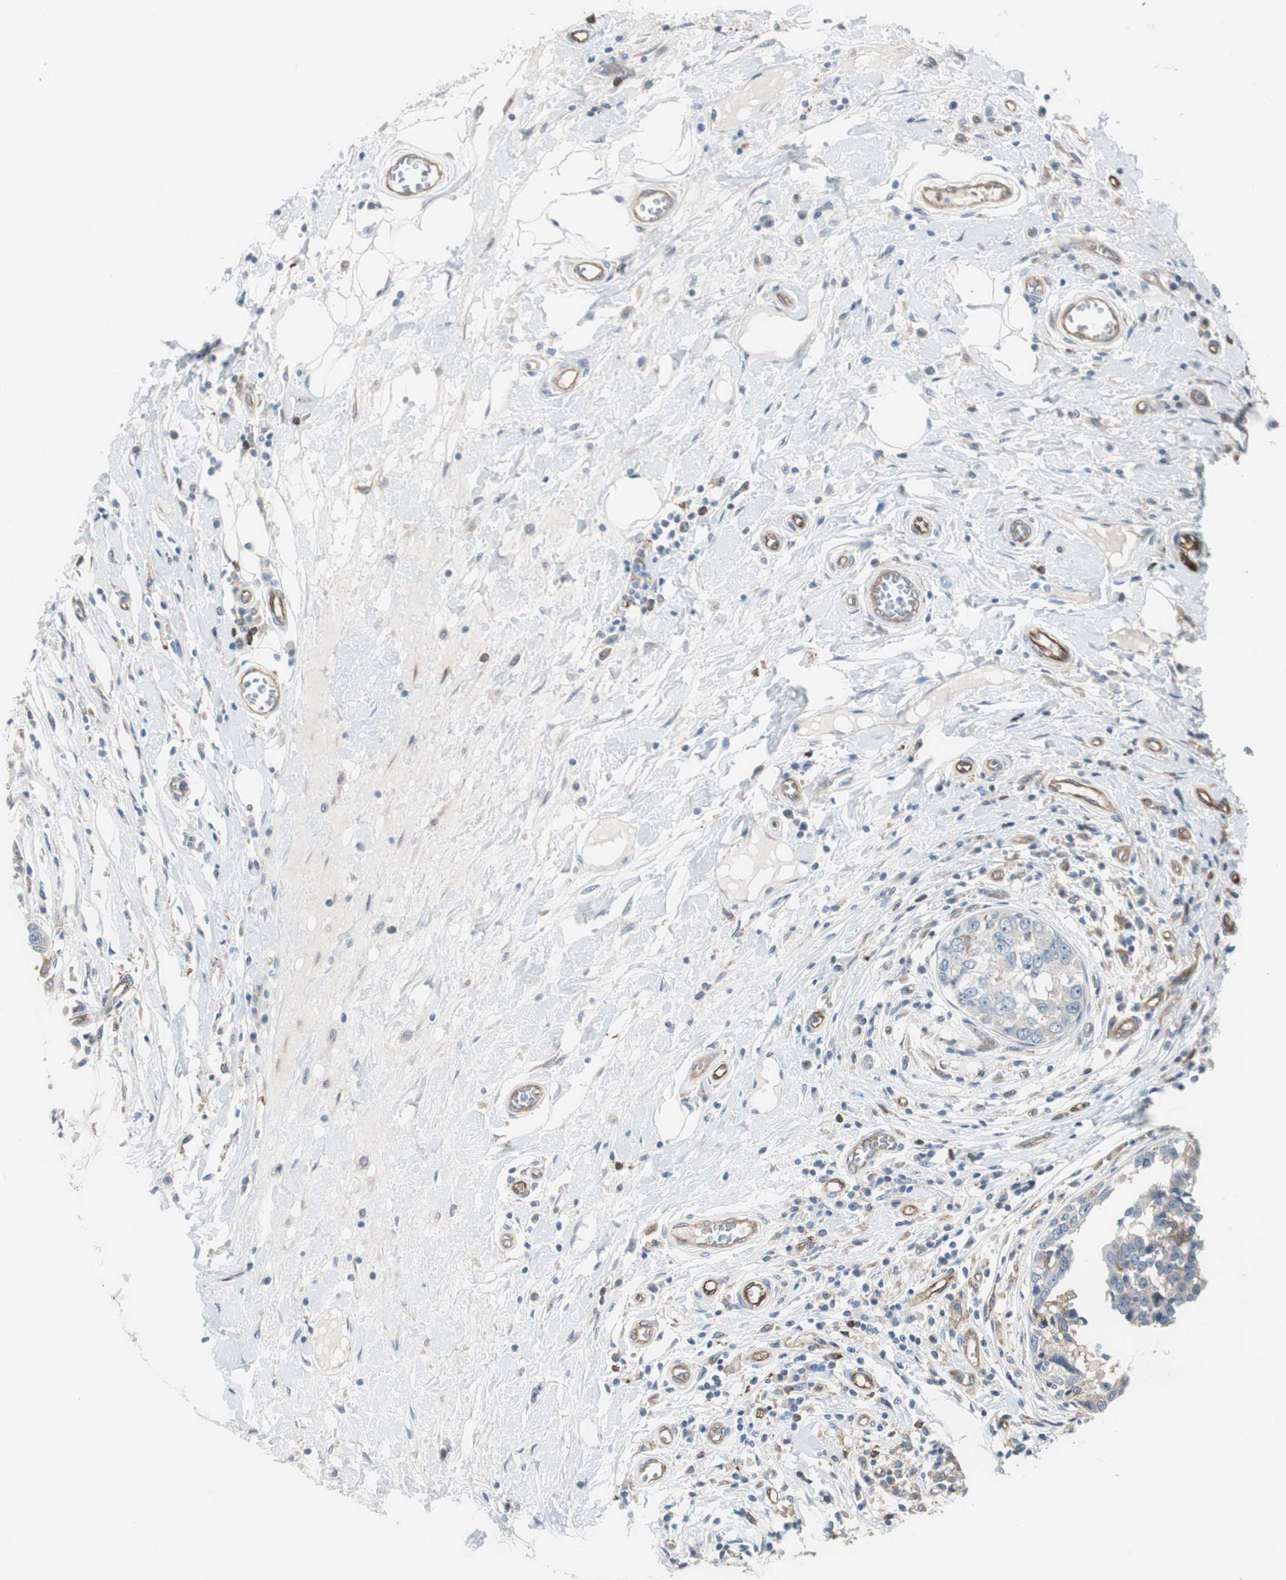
{"staining": {"intensity": "weak", "quantity": "25%-75%", "location": "cytoplasmic/membranous"}, "tissue": "breast cancer", "cell_type": "Tumor cells", "image_type": "cancer", "snomed": [{"axis": "morphology", "description": "Duct carcinoma"}, {"axis": "topography", "description": "Breast"}], "caption": "DAB (3,3'-diaminobenzidine) immunohistochemical staining of invasive ductal carcinoma (breast) reveals weak cytoplasmic/membranous protein staining in about 25%-75% of tumor cells. The staining was performed using DAB (3,3'-diaminobenzidine) to visualize the protein expression in brown, while the nuclei were stained in blue with hematoxylin (Magnification: 20x).", "gene": "SWAP70", "patient": {"sex": "female", "age": 27}}